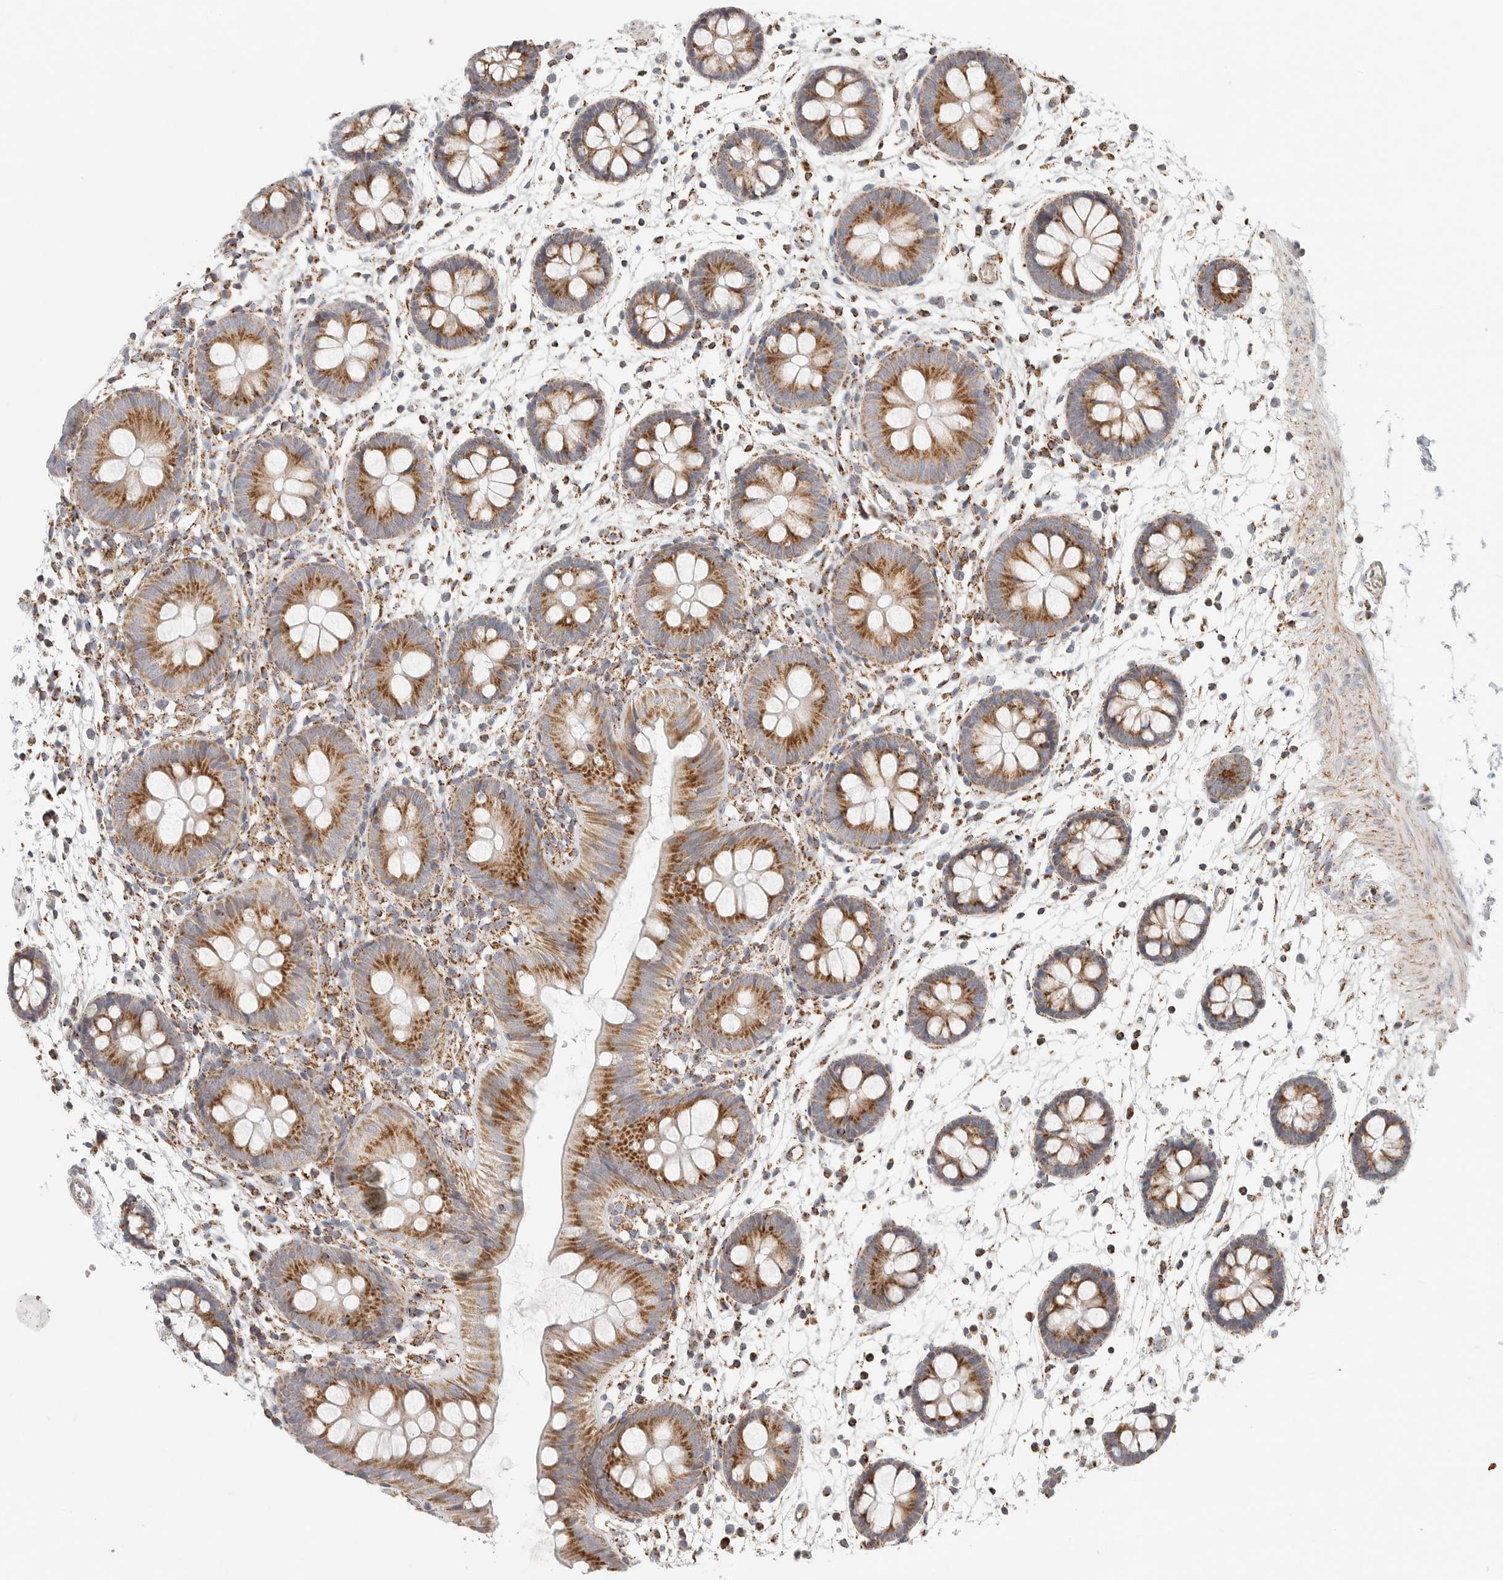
{"staining": {"intensity": "weak", "quantity": ">75%", "location": "cytoplasmic/membranous"}, "tissue": "colon", "cell_type": "Endothelial cells", "image_type": "normal", "snomed": [{"axis": "morphology", "description": "Normal tissue, NOS"}, {"axis": "topography", "description": "Colon"}], "caption": "Immunohistochemical staining of unremarkable colon demonstrates weak cytoplasmic/membranous protein staining in approximately >75% of endothelial cells. The protein is stained brown, and the nuclei are stained in blue (DAB (3,3'-diaminobenzidine) IHC with brightfield microscopy, high magnification).", "gene": "SLC25A26", "patient": {"sex": "male", "age": 56}}